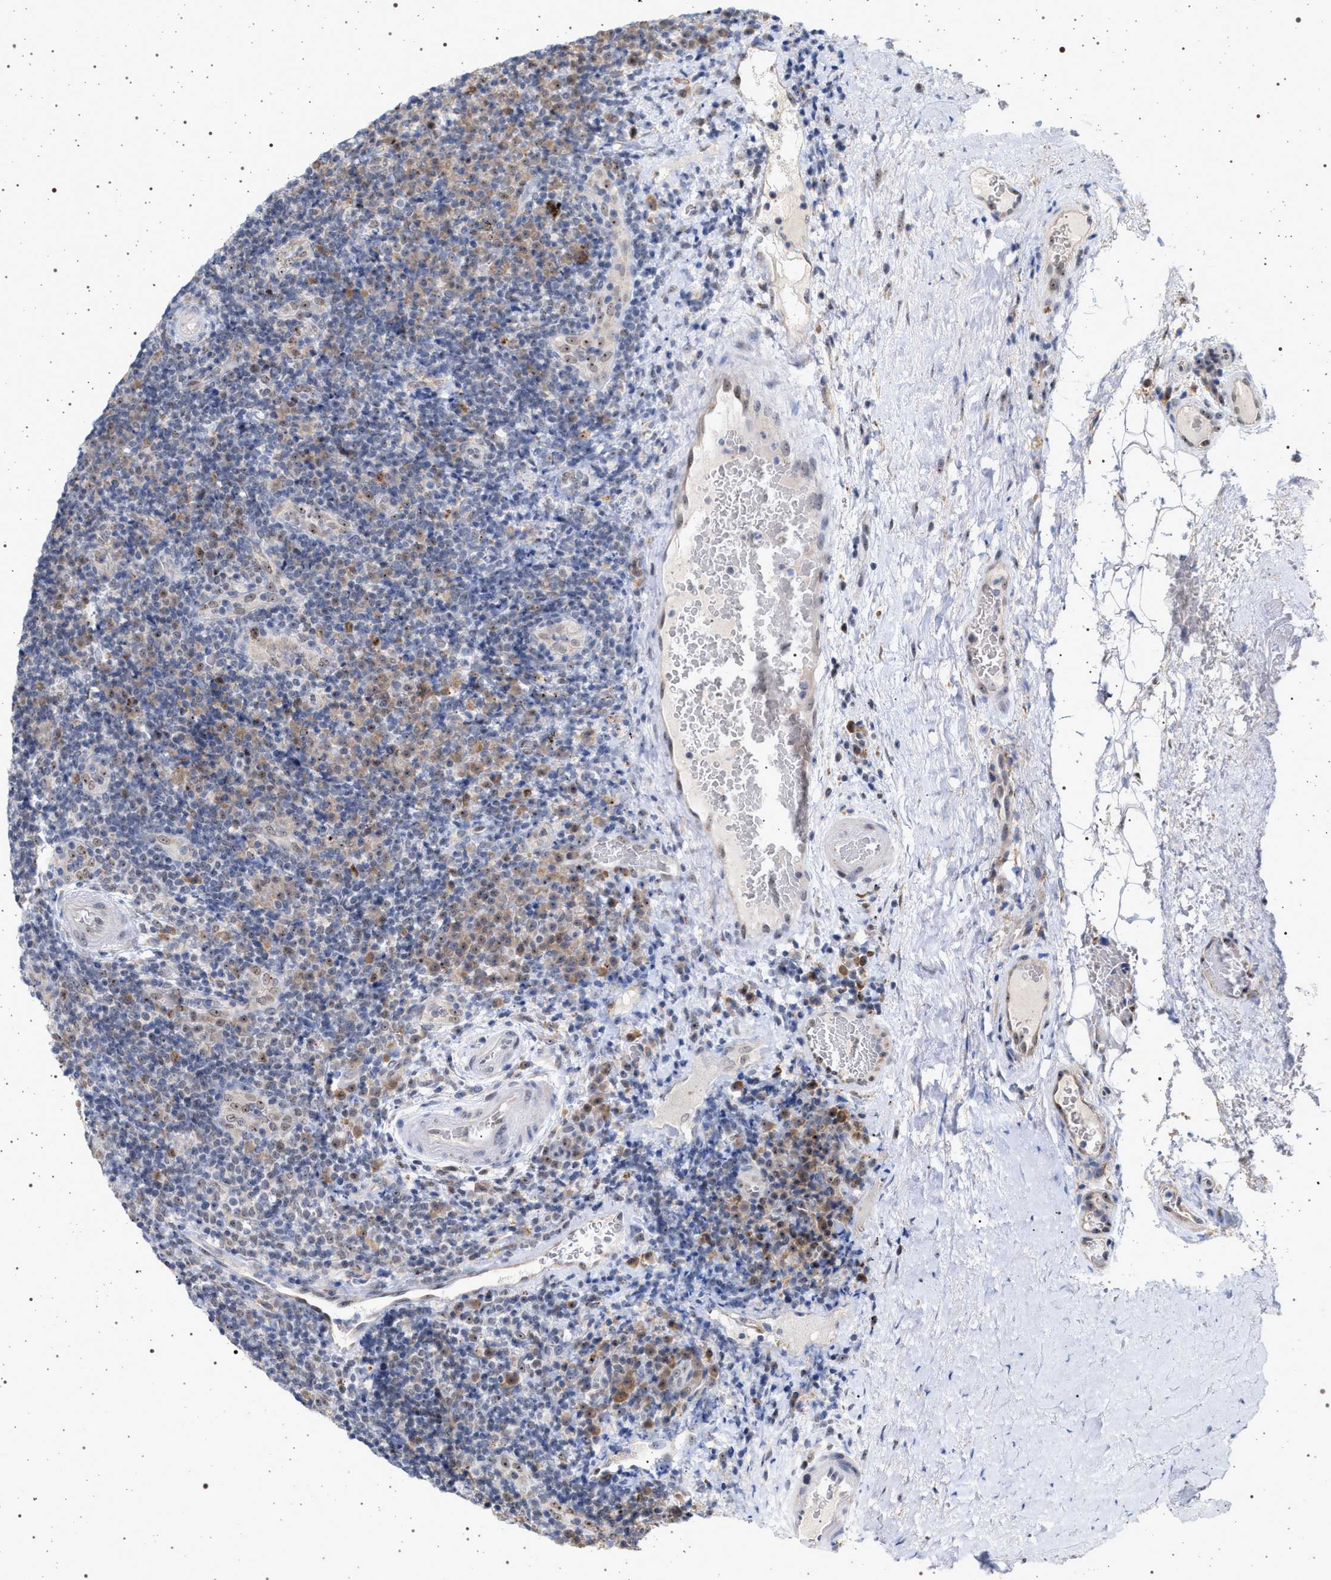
{"staining": {"intensity": "weak", "quantity": "25%-75%", "location": "cytoplasmic/membranous,nuclear"}, "tissue": "lymphoma", "cell_type": "Tumor cells", "image_type": "cancer", "snomed": [{"axis": "morphology", "description": "Malignant lymphoma, non-Hodgkin's type, High grade"}, {"axis": "topography", "description": "Tonsil"}], "caption": "Protein staining by immunohistochemistry (IHC) exhibits weak cytoplasmic/membranous and nuclear staining in approximately 25%-75% of tumor cells in malignant lymphoma, non-Hodgkin's type (high-grade). (brown staining indicates protein expression, while blue staining denotes nuclei).", "gene": "ELAC2", "patient": {"sex": "female", "age": 36}}